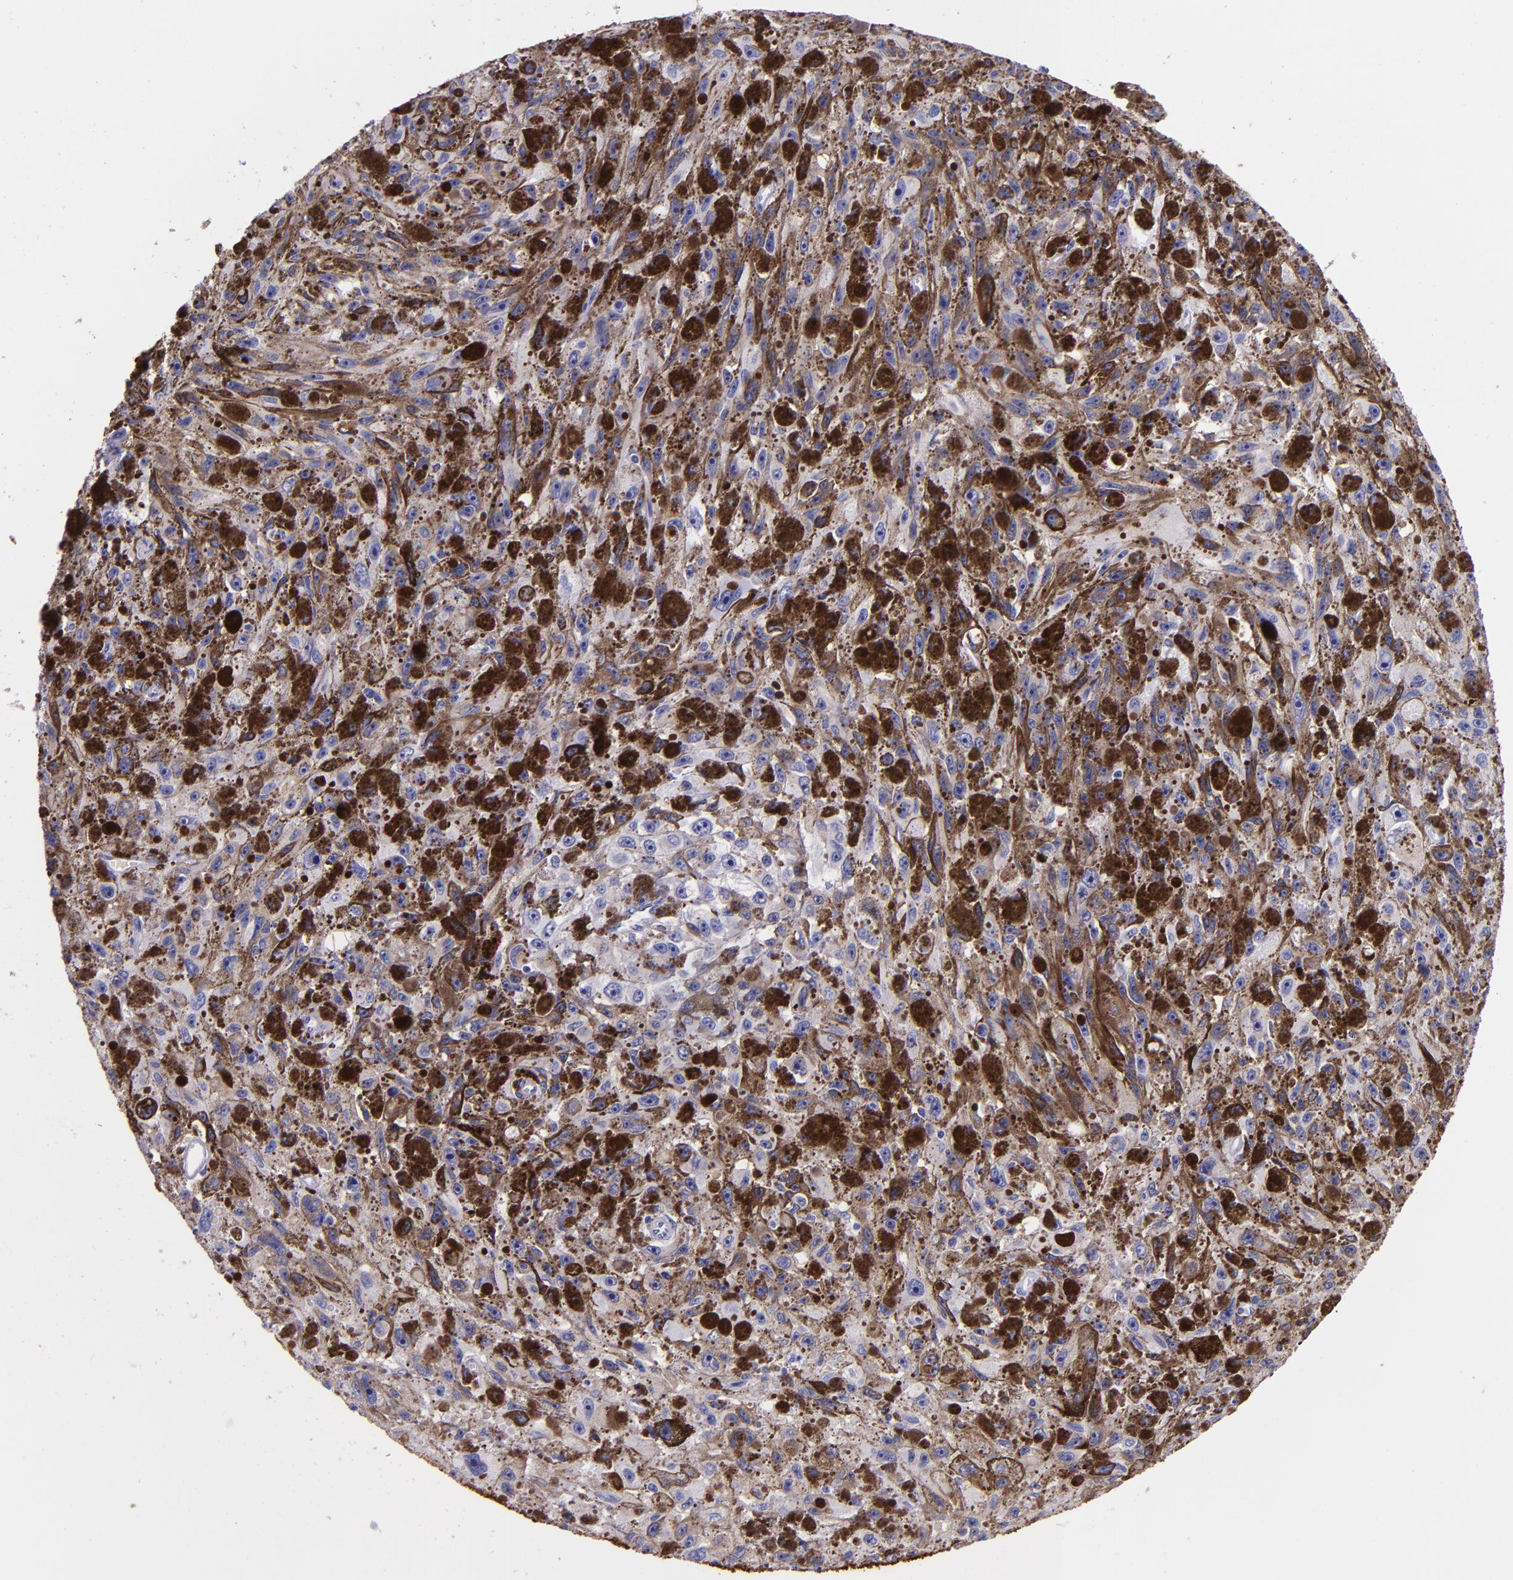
{"staining": {"intensity": "negative", "quantity": "none", "location": "none"}, "tissue": "melanoma", "cell_type": "Tumor cells", "image_type": "cancer", "snomed": [{"axis": "morphology", "description": "Malignant melanoma, NOS"}, {"axis": "topography", "description": "Skin"}], "caption": "The immunohistochemistry image has no significant staining in tumor cells of malignant melanoma tissue.", "gene": "IVL", "patient": {"sex": "female", "age": 104}}